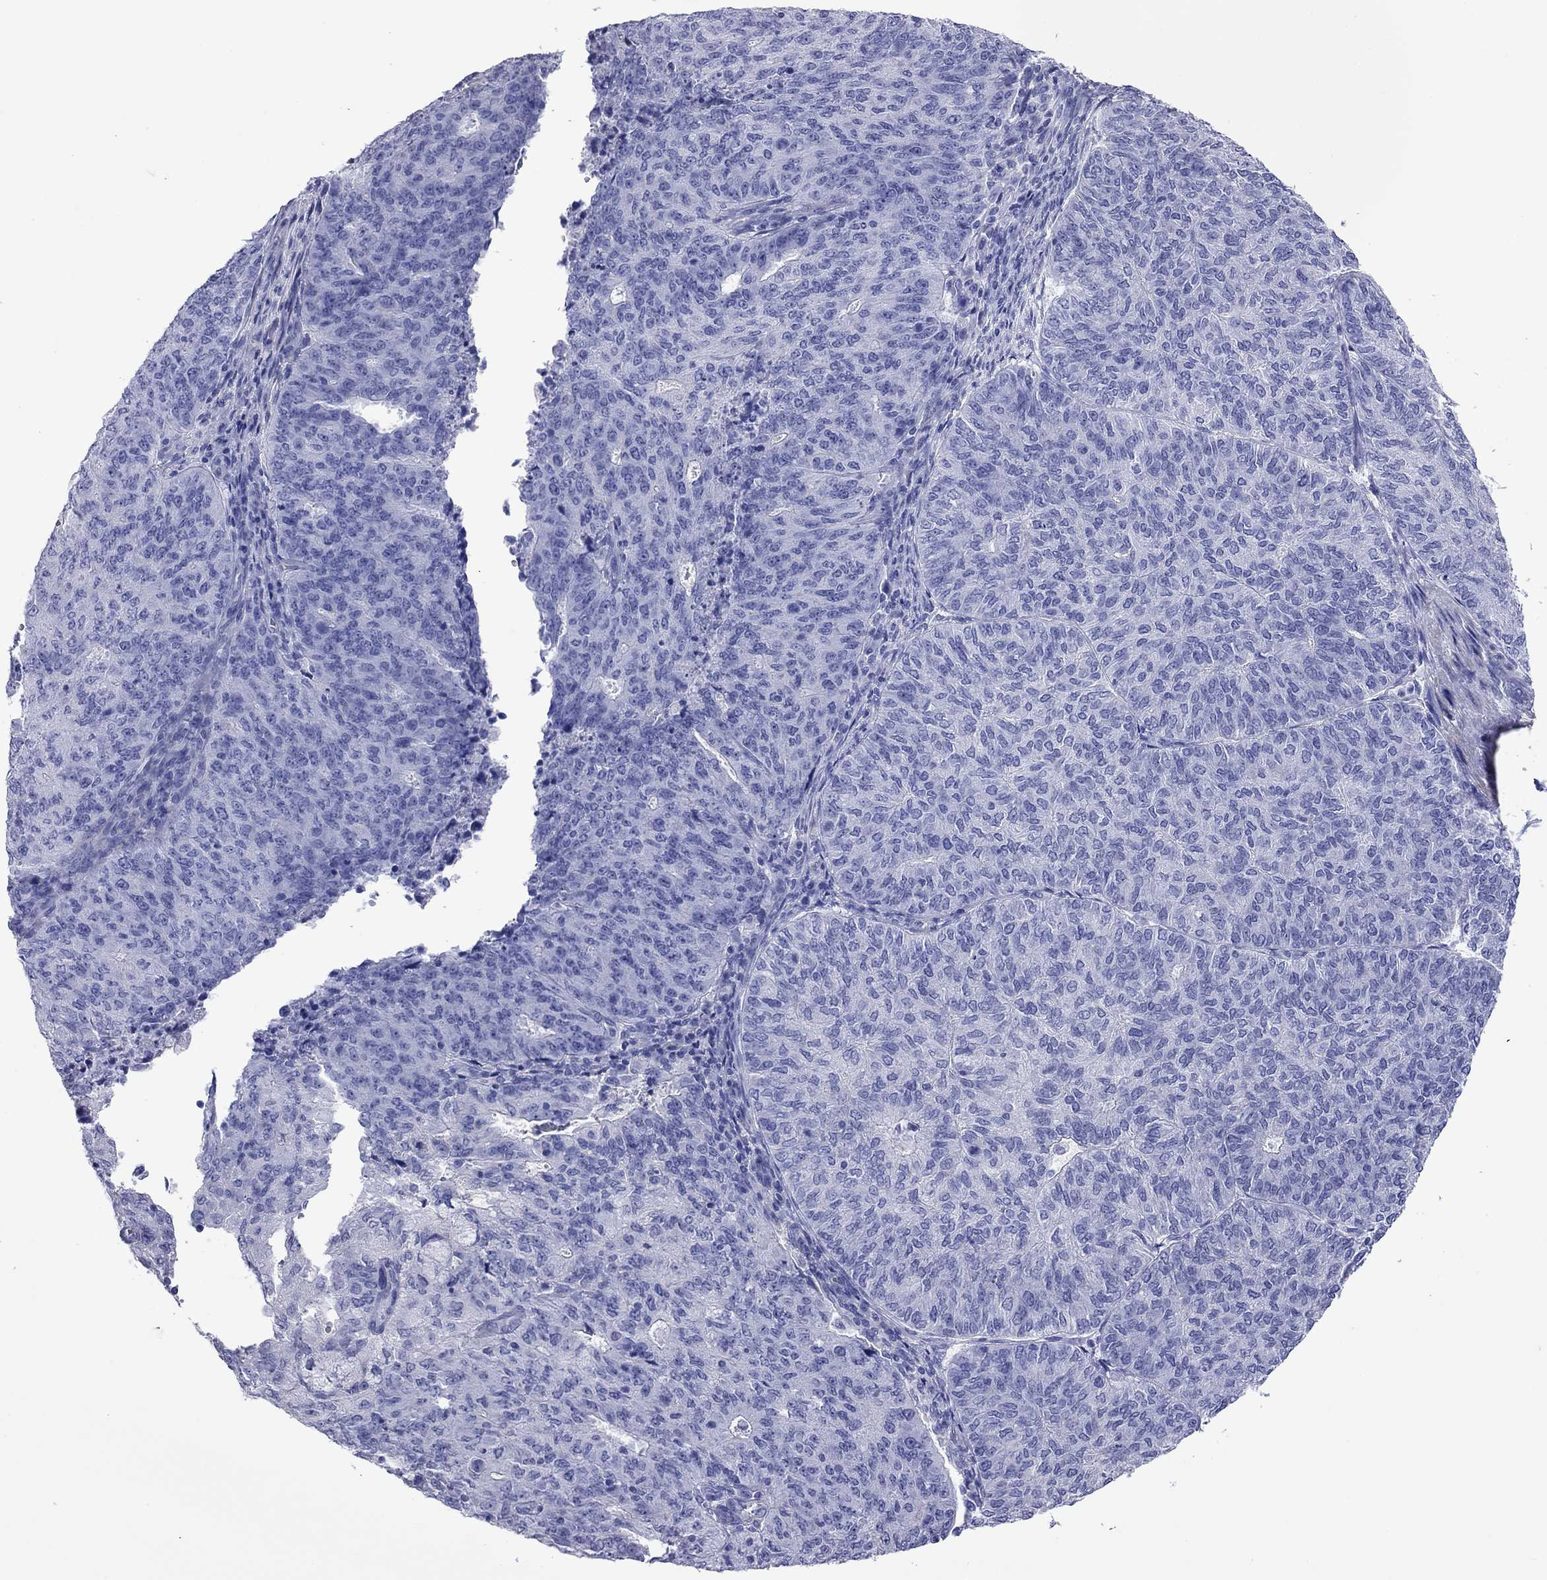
{"staining": {"intensity": "negative", "quantity": "none", "location": "none"}, "tissue": "endometrial cancer", "cell_type": "Tumor cells", "image_type": "cancer", "snomed": [{"axis": "morphology", "description": "Adenocarcinoma, NOS"}, {"axis": "topography", "description": "Endometrium"}], "caption": "This is an immunohistochemistry (IHC) micrograph of human adenocarcinoma (endometrial). There is no staining in tumor cells.", "gene": "KIAA2012", "patient": {"sex": "female", "age": 82}}